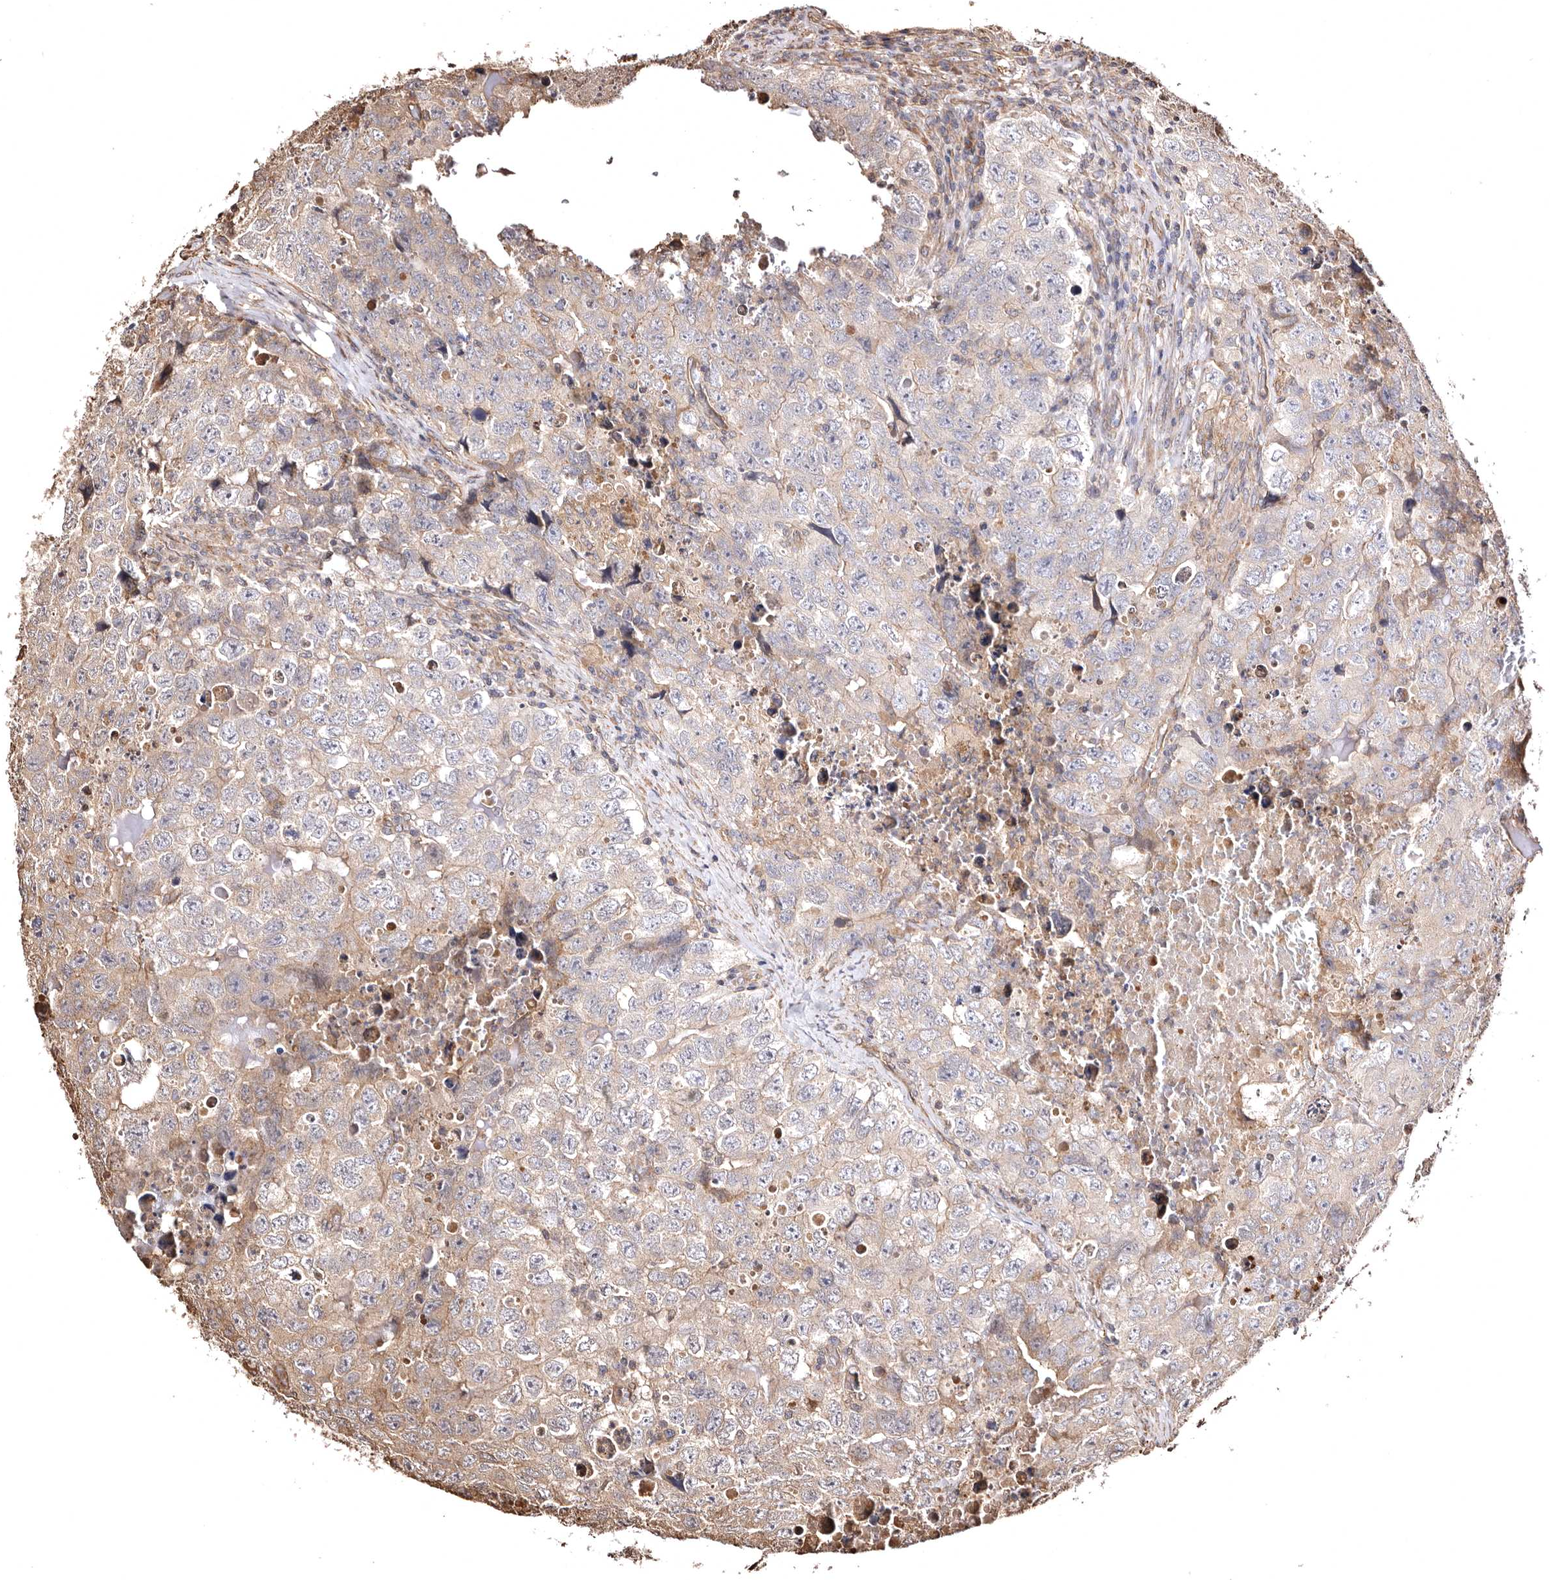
{"staining": {"intensity": "weak", "quantity": "25%-75%", "location": "cytoplasmic/membranous"}, "tissue": "testis cancer", "cell_type": "Tumor cells", "image_type": "cancer", "snomed": [{"axis": "morphology", "description": "Seminoma, NOS"}, {"axis": "morphology", "description": "Carcinoma, Embryonal, NOS"}, {"axis": "topography", "description": "Testis"}], "caption": "Testis cancer stained for a protein displays weak cytoplasmic/membranous positivity in tumor cells. The staining was performed using DAB to visualize the protein expression in brown, while the nuclei were stained in blue with hematoxylin (Magnification: 20x).", "gene": "MACC1", "patient": {"sex": "male", "age": 43}}